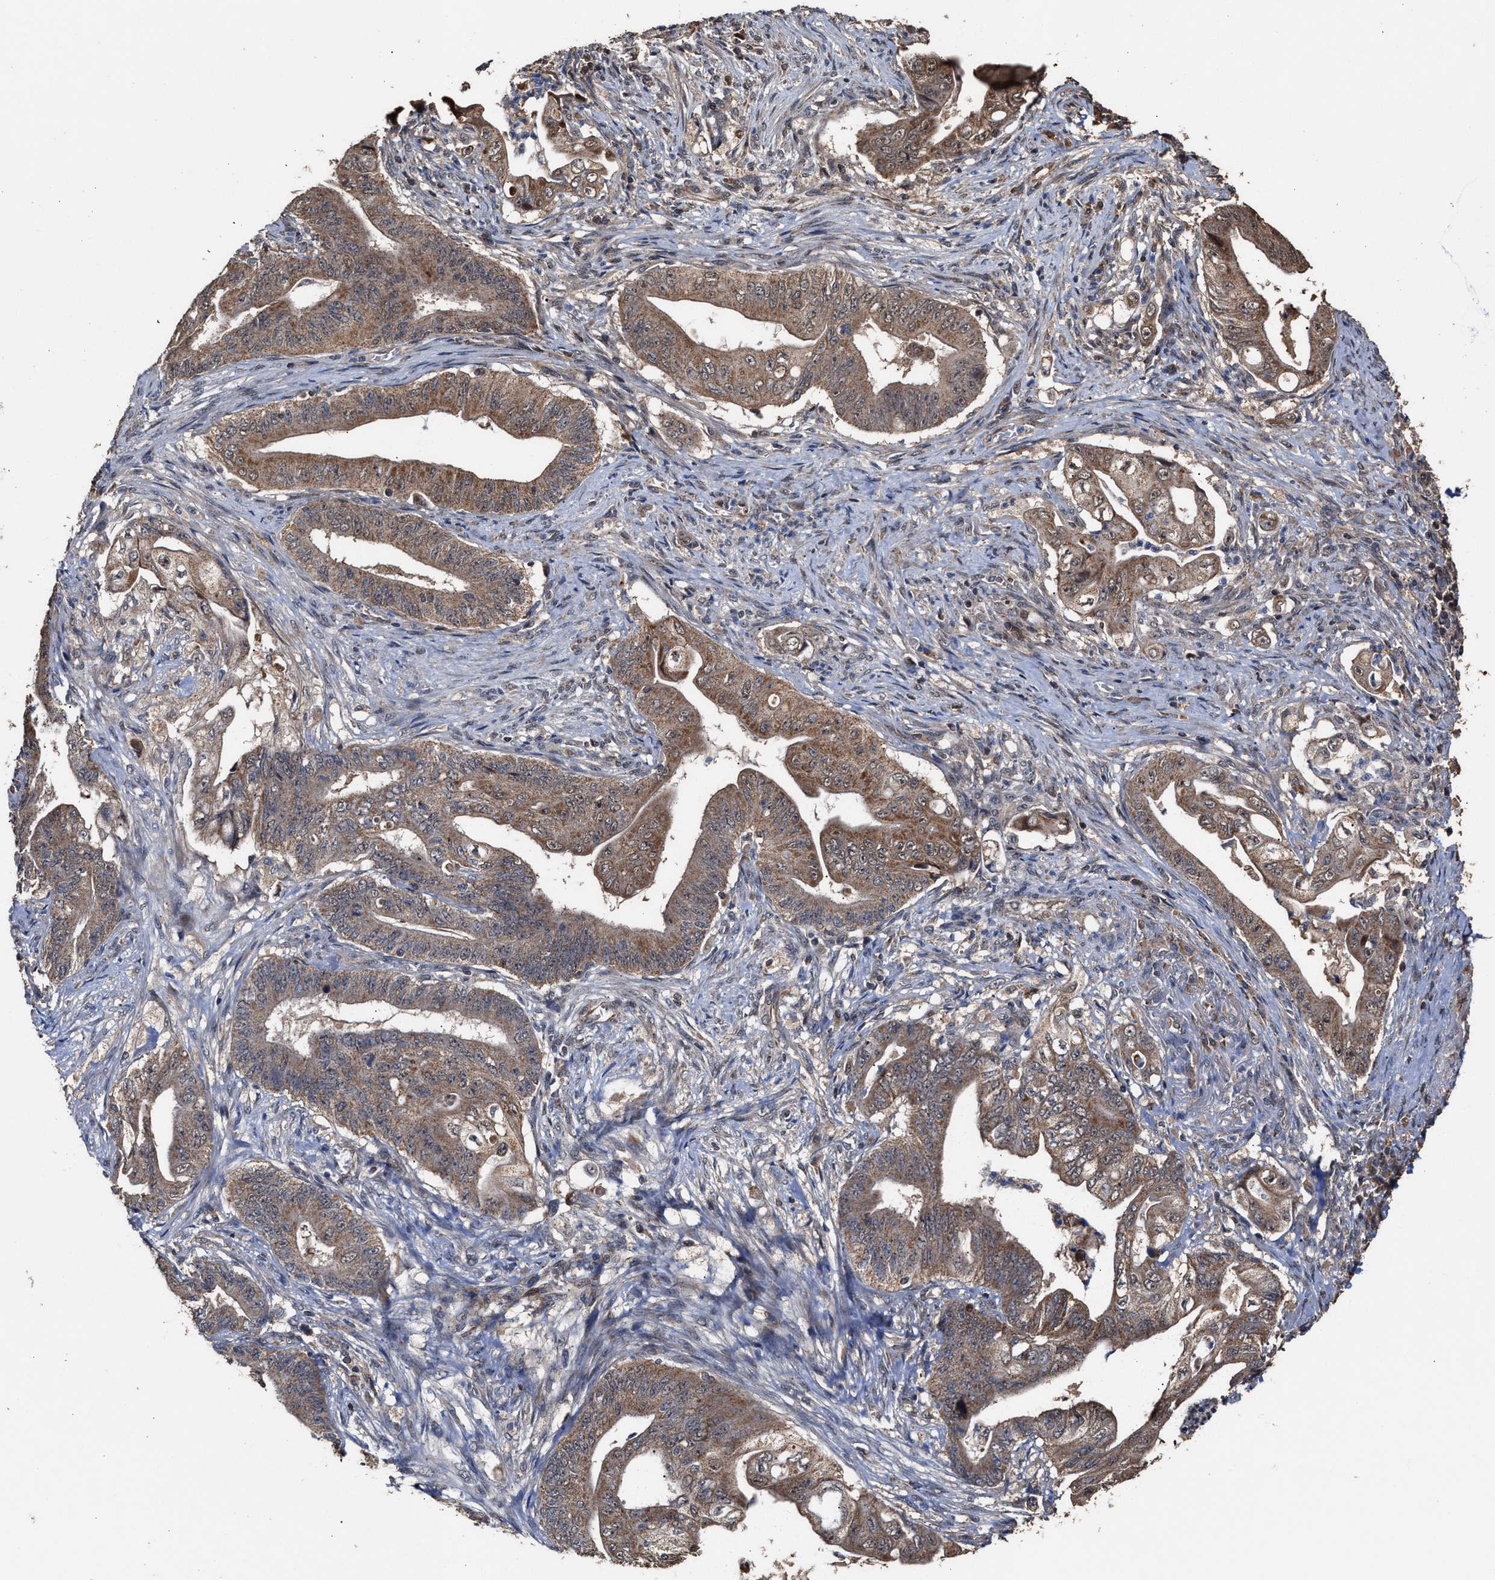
{"staining": {"intensity": "moderate", "quantity": ">75%", "location": "cytoplasmic/membranous"}, "tissue": "stomach cancer", "cell_type": "Tumor cells", "image_type": "cancer", "snomed": [{"axis": "morphology", "description": "Adenocarcinoma, NOS"}, {"axis": "topography", "description": "Stomach"}], "caption": "High-power microscopy captured an IHC histopathology image of stomach cancer, revealing moderate cytoplasmic/membranous expression in approximately >75% of tumor cells. The staining was performed using DAB to visualize the protein expression in brown, while the nuclei were stained in blue with hematoxylin (Magnification: 20x).", "gene": "ZNHIT6", "patient": {"sex": "female", "age": 73}}